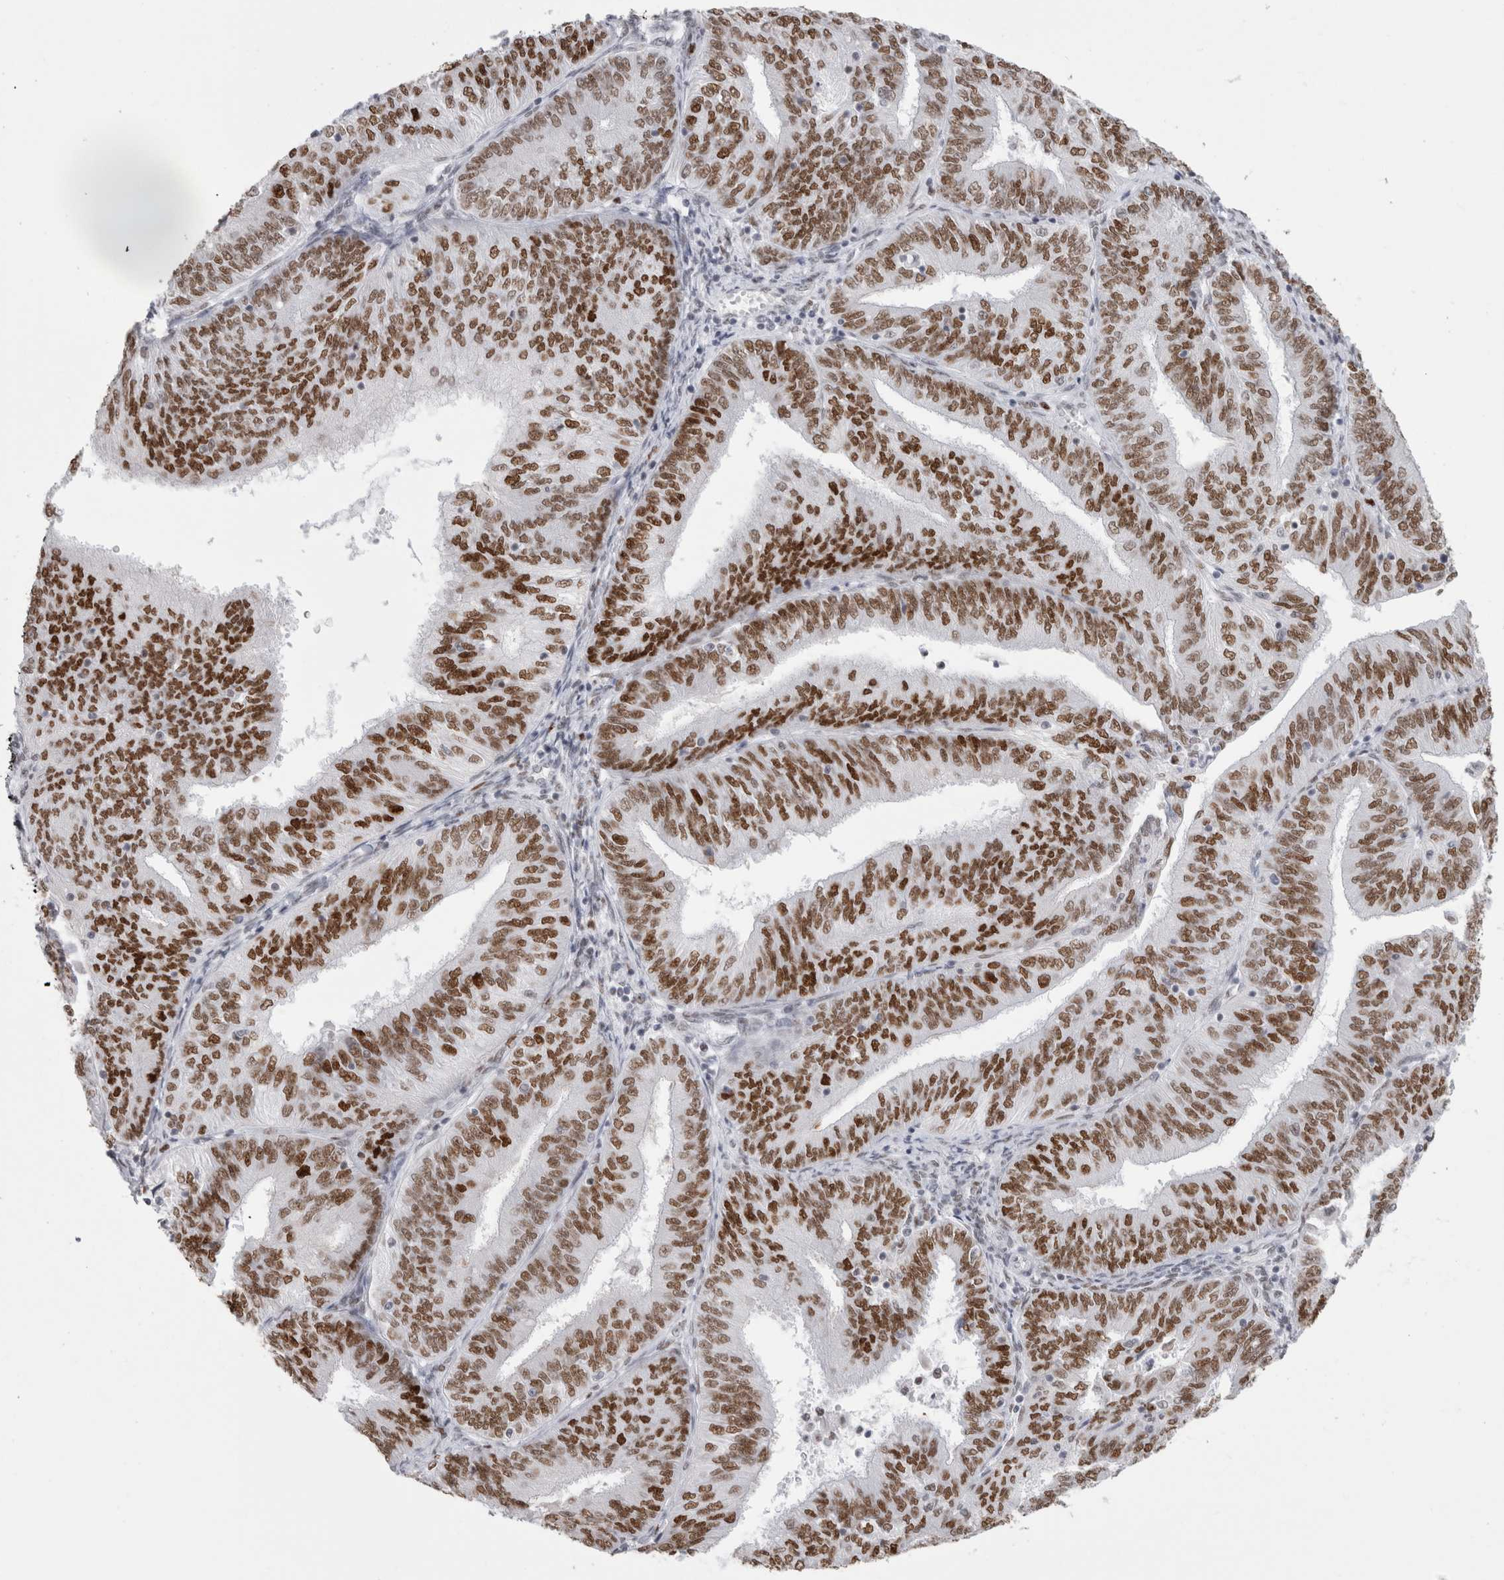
{"staining": {"intensity": "strong", "quantity": ">75%", "location": "nuclear"}, "tissue": "endometrial cancer", "cell_type": "Tumor cells", "image_type": "cancer", "snomed": [{"axis": "morphology", "description": "Adenocarcinoma, NOS"}, {"axis": "topography", "description": "Endometrium"}], "caption": "An image of human adenocarcinoma (endometrial) stained for a protein demonstrates strong nuclear brown staining in tumor cells. Using DAB (brown) and hematoxylin (blue) stains, captured at high magnification using brightfield microscopy.", "gene": "SMARCC1", "patient": {"sex": "female", "age": 58}}